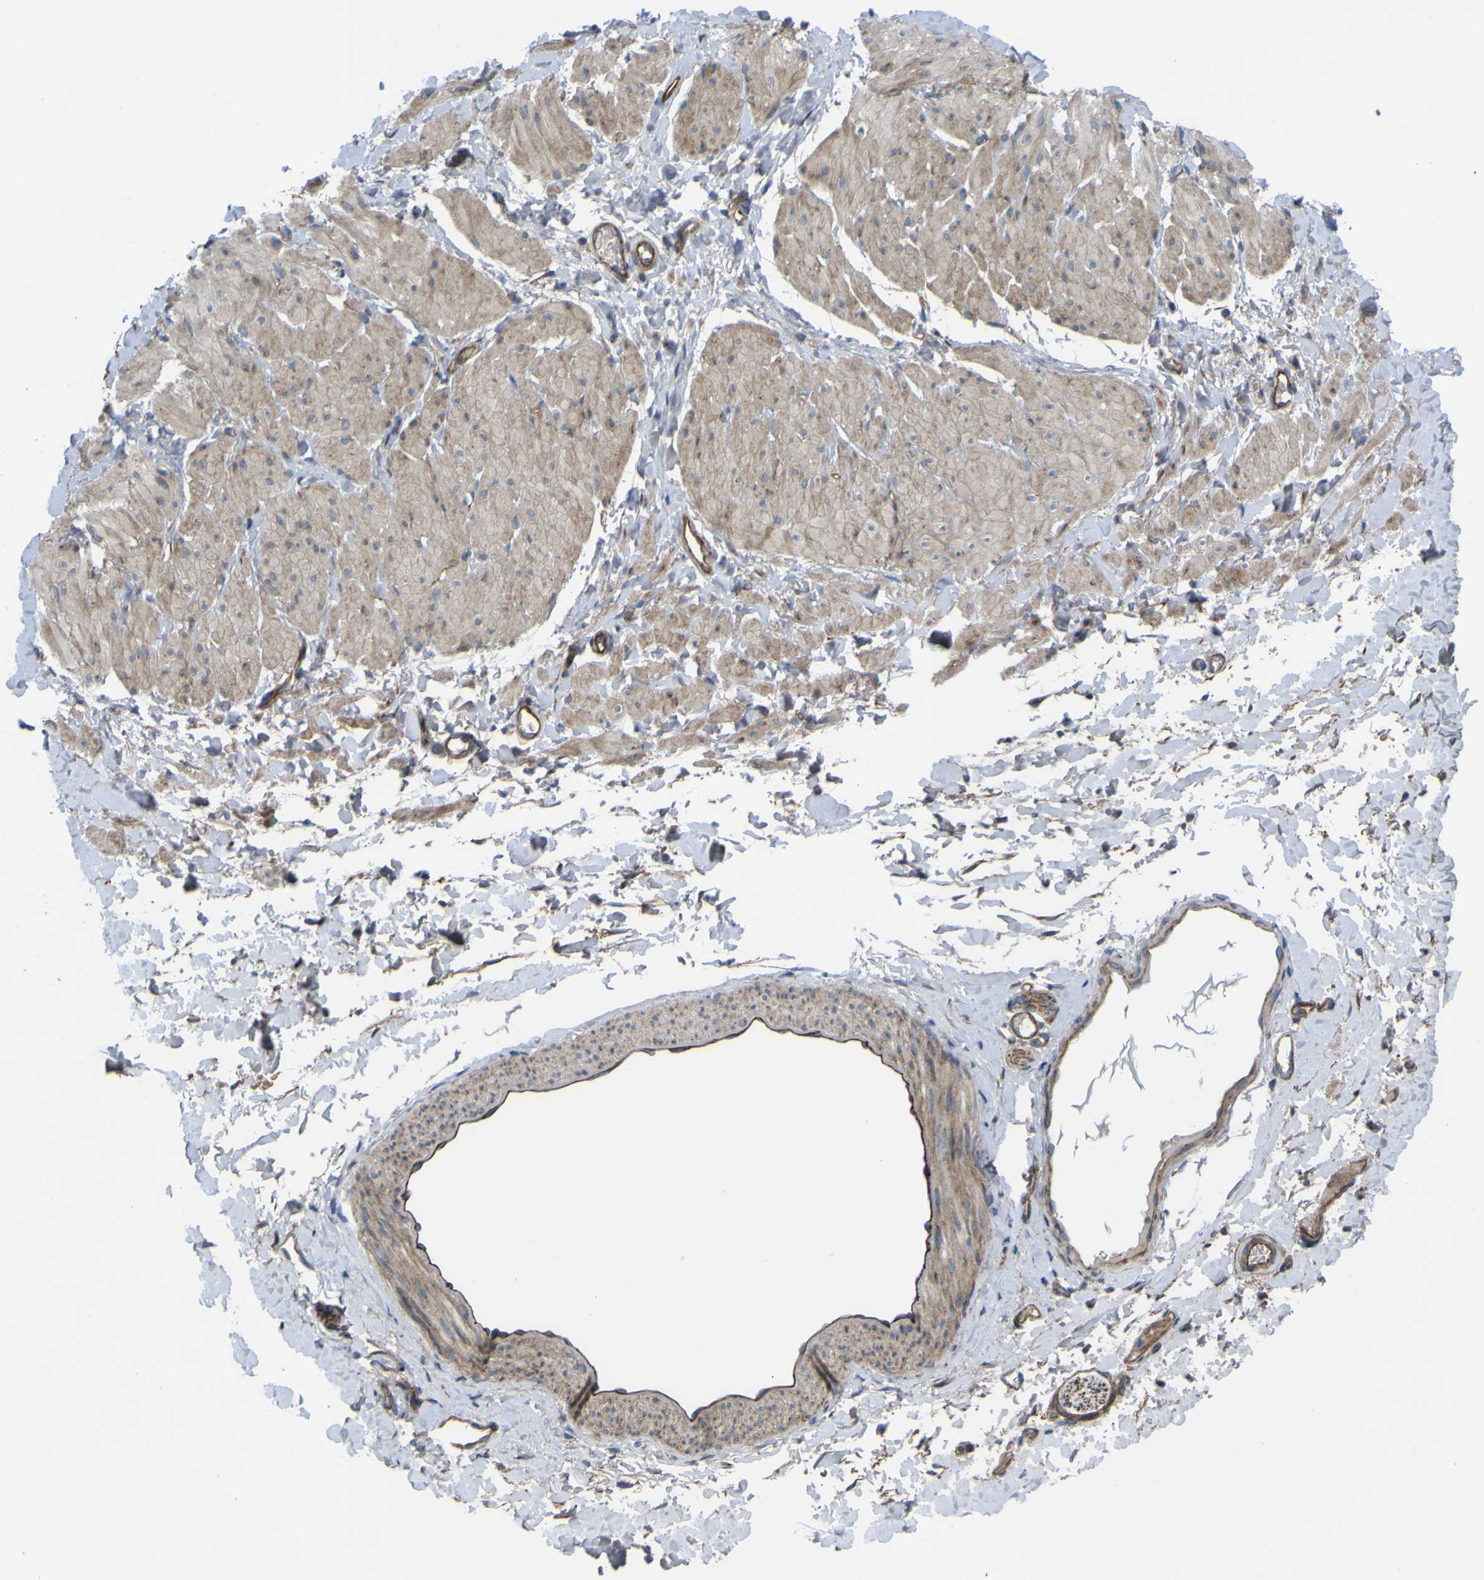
{"staining": {"intensity": "moderate", "quantity": ">75%", "location": "cytoplasmic/membranous"}, "tissue": "smooth muscle", "cell_type": "Smooth muscle cells", "image_type": "normal", "snomed": [{"axis": "morphology", "description": "Normal tissue, NOS"}, {"axis": "topography", "description": "Smooth muscle"}], "caption": "Smooth muscle cells display medium levels of moderate cytoplasmic/membranous staining in about >75% of cells in unremarkable smooth muscle. (DAB IHC with brightfield microscopy, high magnification).", "gene": "FBXO30", "patient": {"sex": "male", "age": 16}}